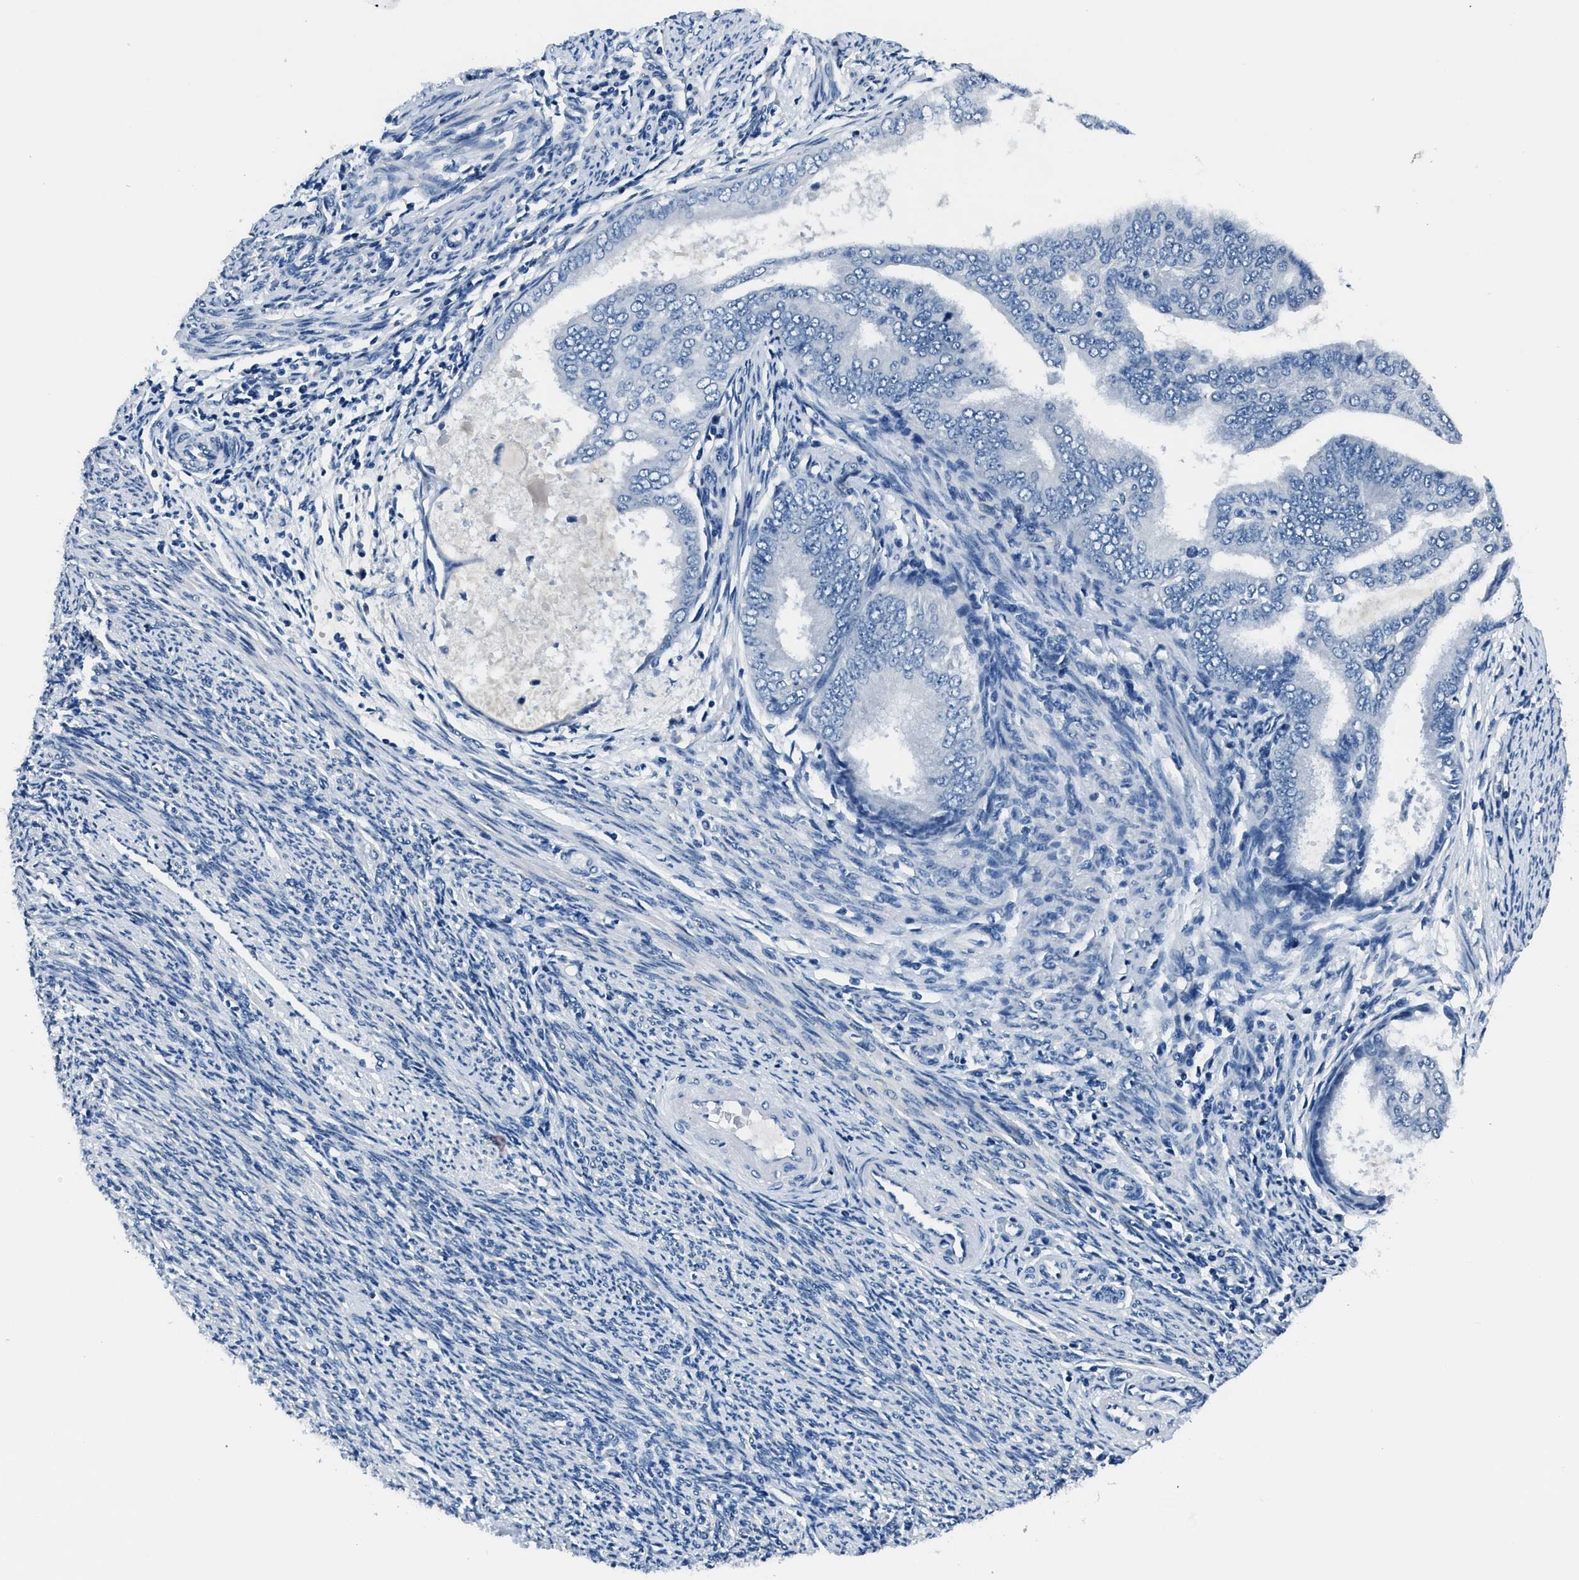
{"staining": {"intensity": "negative", "quantity": "none", "location": "none"}, "tissue": "endometrial cancer", "cell_type": "Tumor cells", "image_type": "cancer", "snomed": [{"axis": "morphology", "description": "Adenocarcinoma, NOS"}, {"axis": "topography", "description": "Endometrium"}], "caption": "Human endometrial adenocarcinoma stained for a protein using IHC exhibits no positivity in tumor cells.", "gene": "GJA3", "patient": {"sex": "female", "age": 58}}